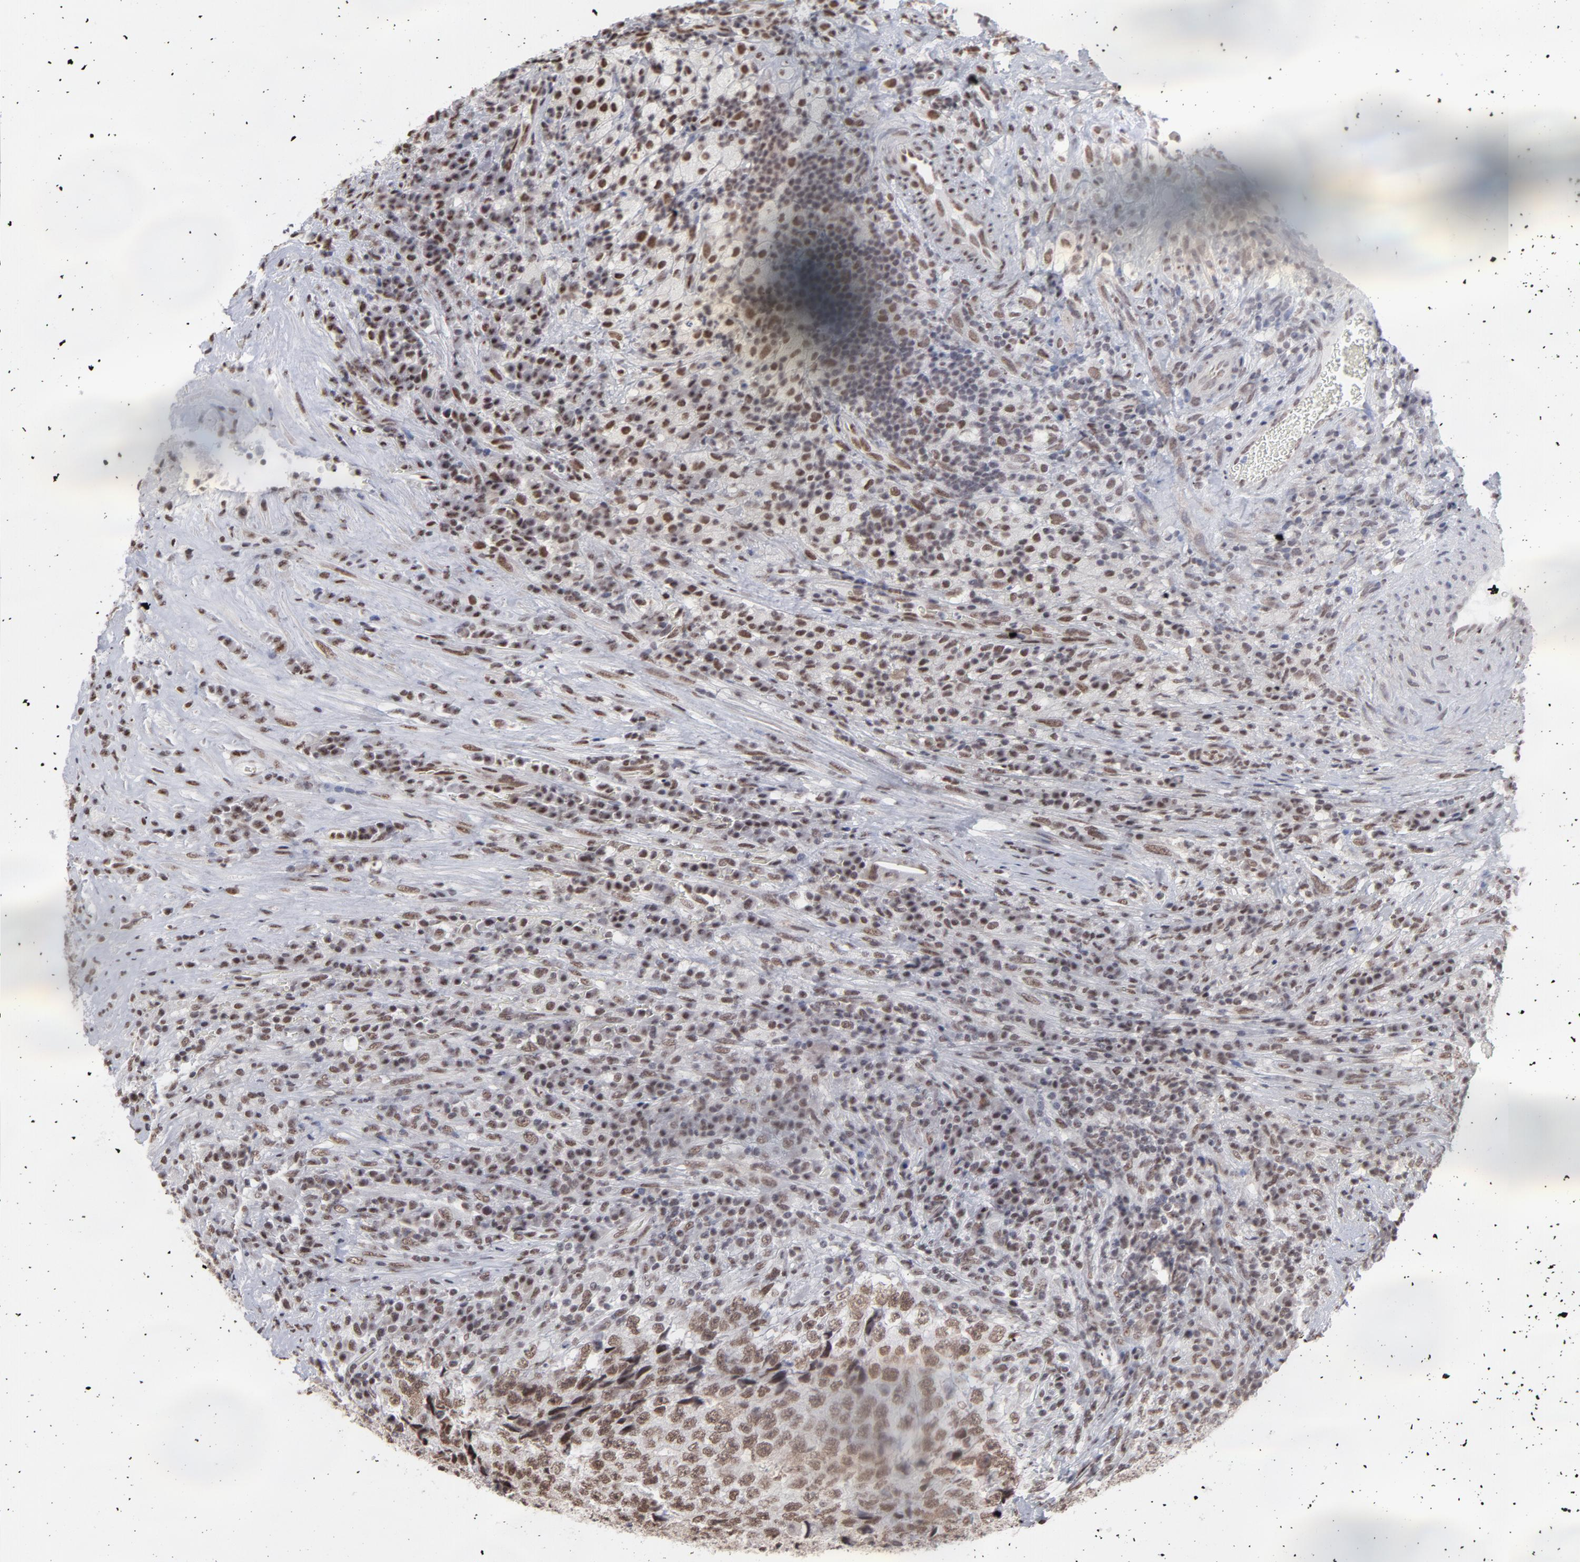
{"staining": {"intensity": "moderate", "quantity": ">75%", "location": "nuclear"}, "tissue": "testis cancer", "cell_type": "Tumor cells", "image_type": "cancer", "snomed": [{"axis": "morphology", "description": "Necrosis, NOS"}, {"axis": "morphology", "description": "Carcinoma, Embryonal, NOS"}, {"axis": "topography", "description": "Testis"}], "caption": "A histopathology image of human testis cancer (embryonal carcinoma) stained for a protein exhibits moderate nuclear brown staining in tumor cells.", "gene": "ZNF3", "patient": {"sex": "male", "age": 19}}